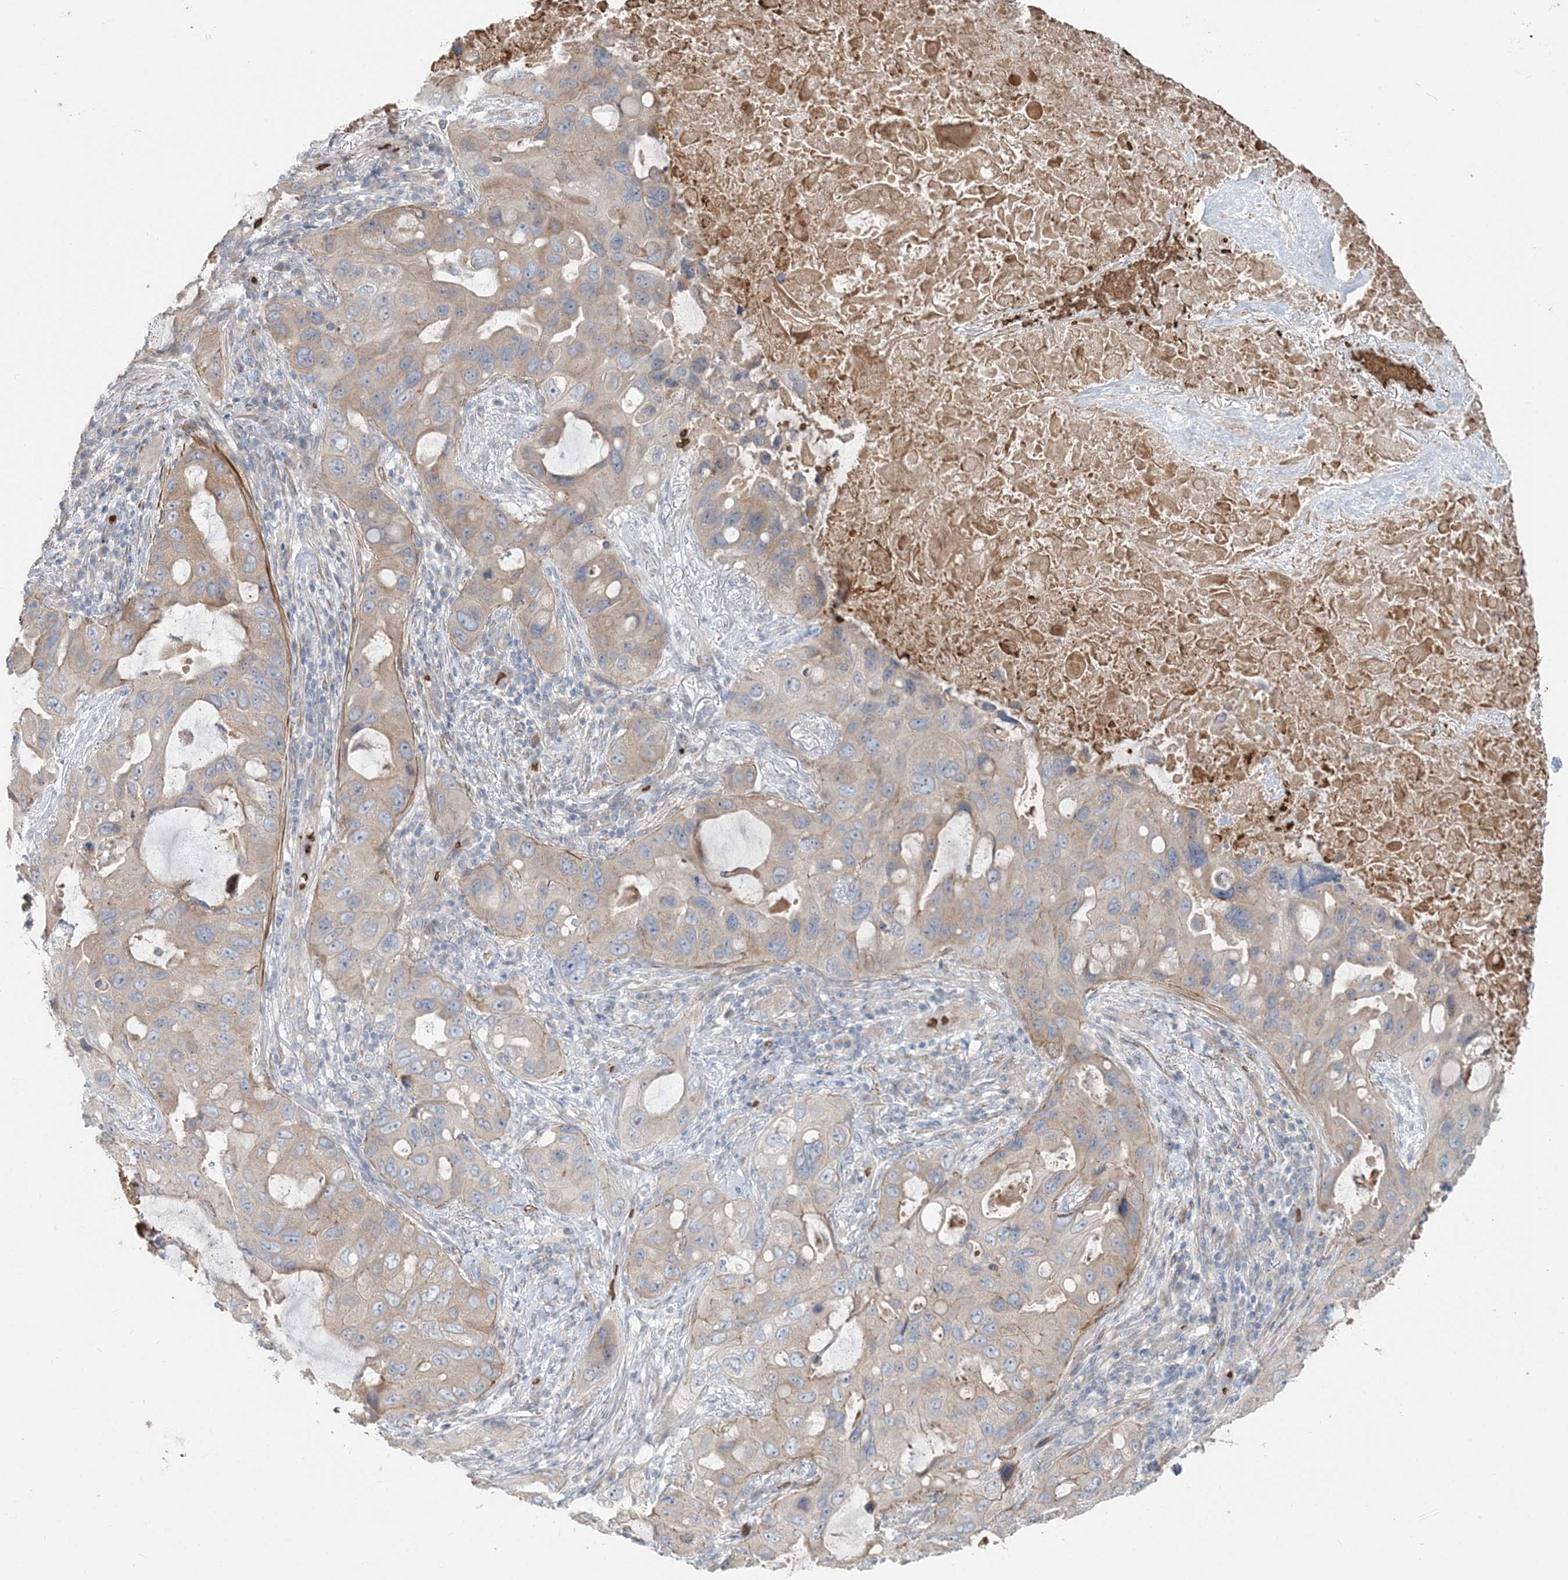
{"staining": {"intensity": "weak", "quantity": "<25%", "location": "cytoplasmic/membranous"}, "tissue": "lung cancer", "cell_type": "Tumor cells", "image_type": "cancer", "snomed": [{"axis": "morphology", "description": "Squamous cell carcinoma, NOS"}, {"axis": "topography", "description": "Lung"}], "caption": "Lung cancer stained for a protein using IHC shows no positivity tumor cells.", "gene": "SERINC1", "patient": {"sex": "female", "age": 73}}